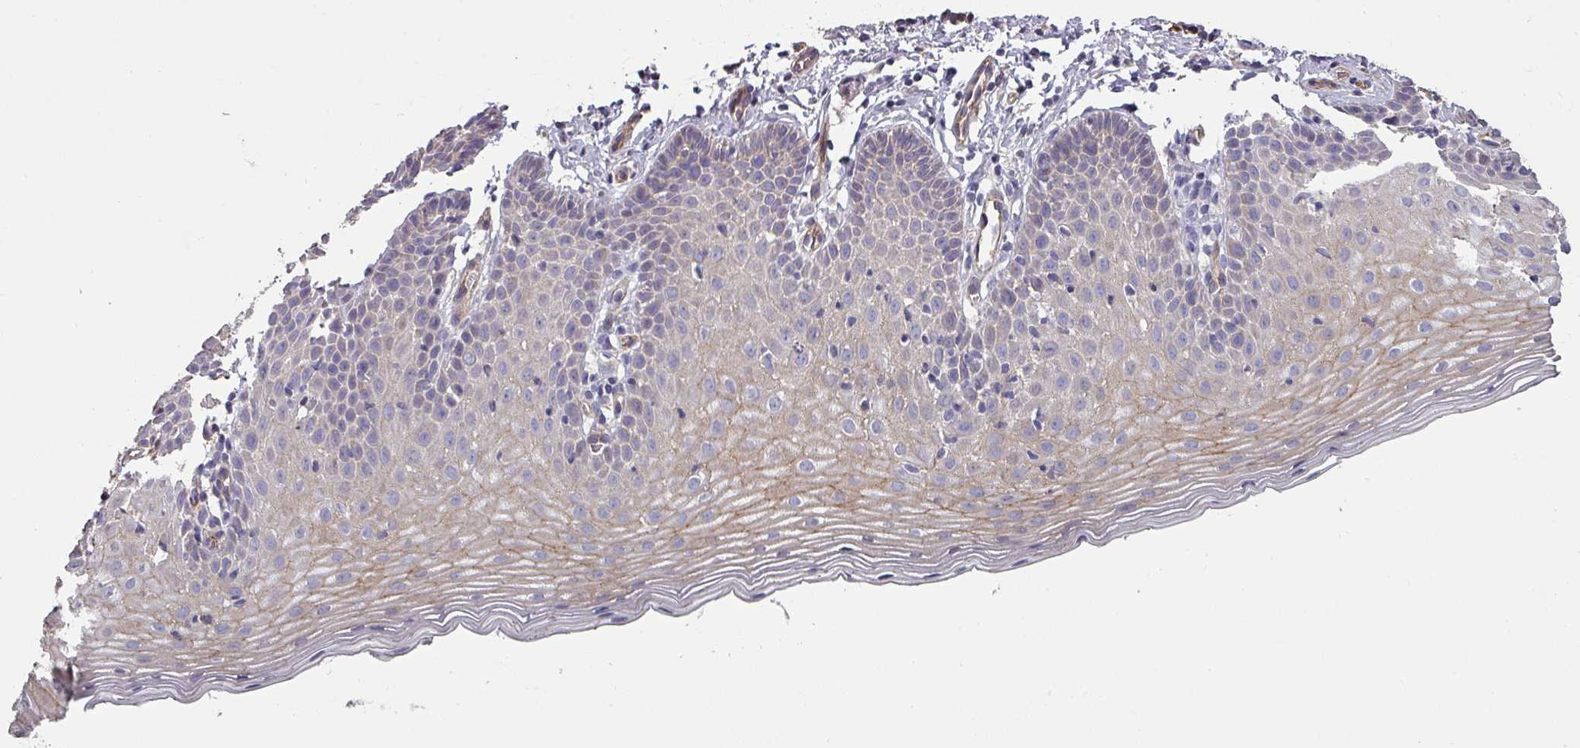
{"staining": {"intensity": "weak", "quantity": "25%-75%", "location": "cytoplasmic/membranous"}, "tissue": "cervix", "cell_type": "Glandular cells", "image_type": "normal", "snomed": [{"axis": "morphology", "description": "Normal tissue, NOS"}, {"axis": "topography", "description": "Cervix"}], "caption": "Normal cervix displays weak cytoplasmic/membranous expression in approximately 25%-75% of glandular cells, visualized by immunohistochemistry.", "gene": "PCDH1", "patient": {"sex": "female", "age": 36}}